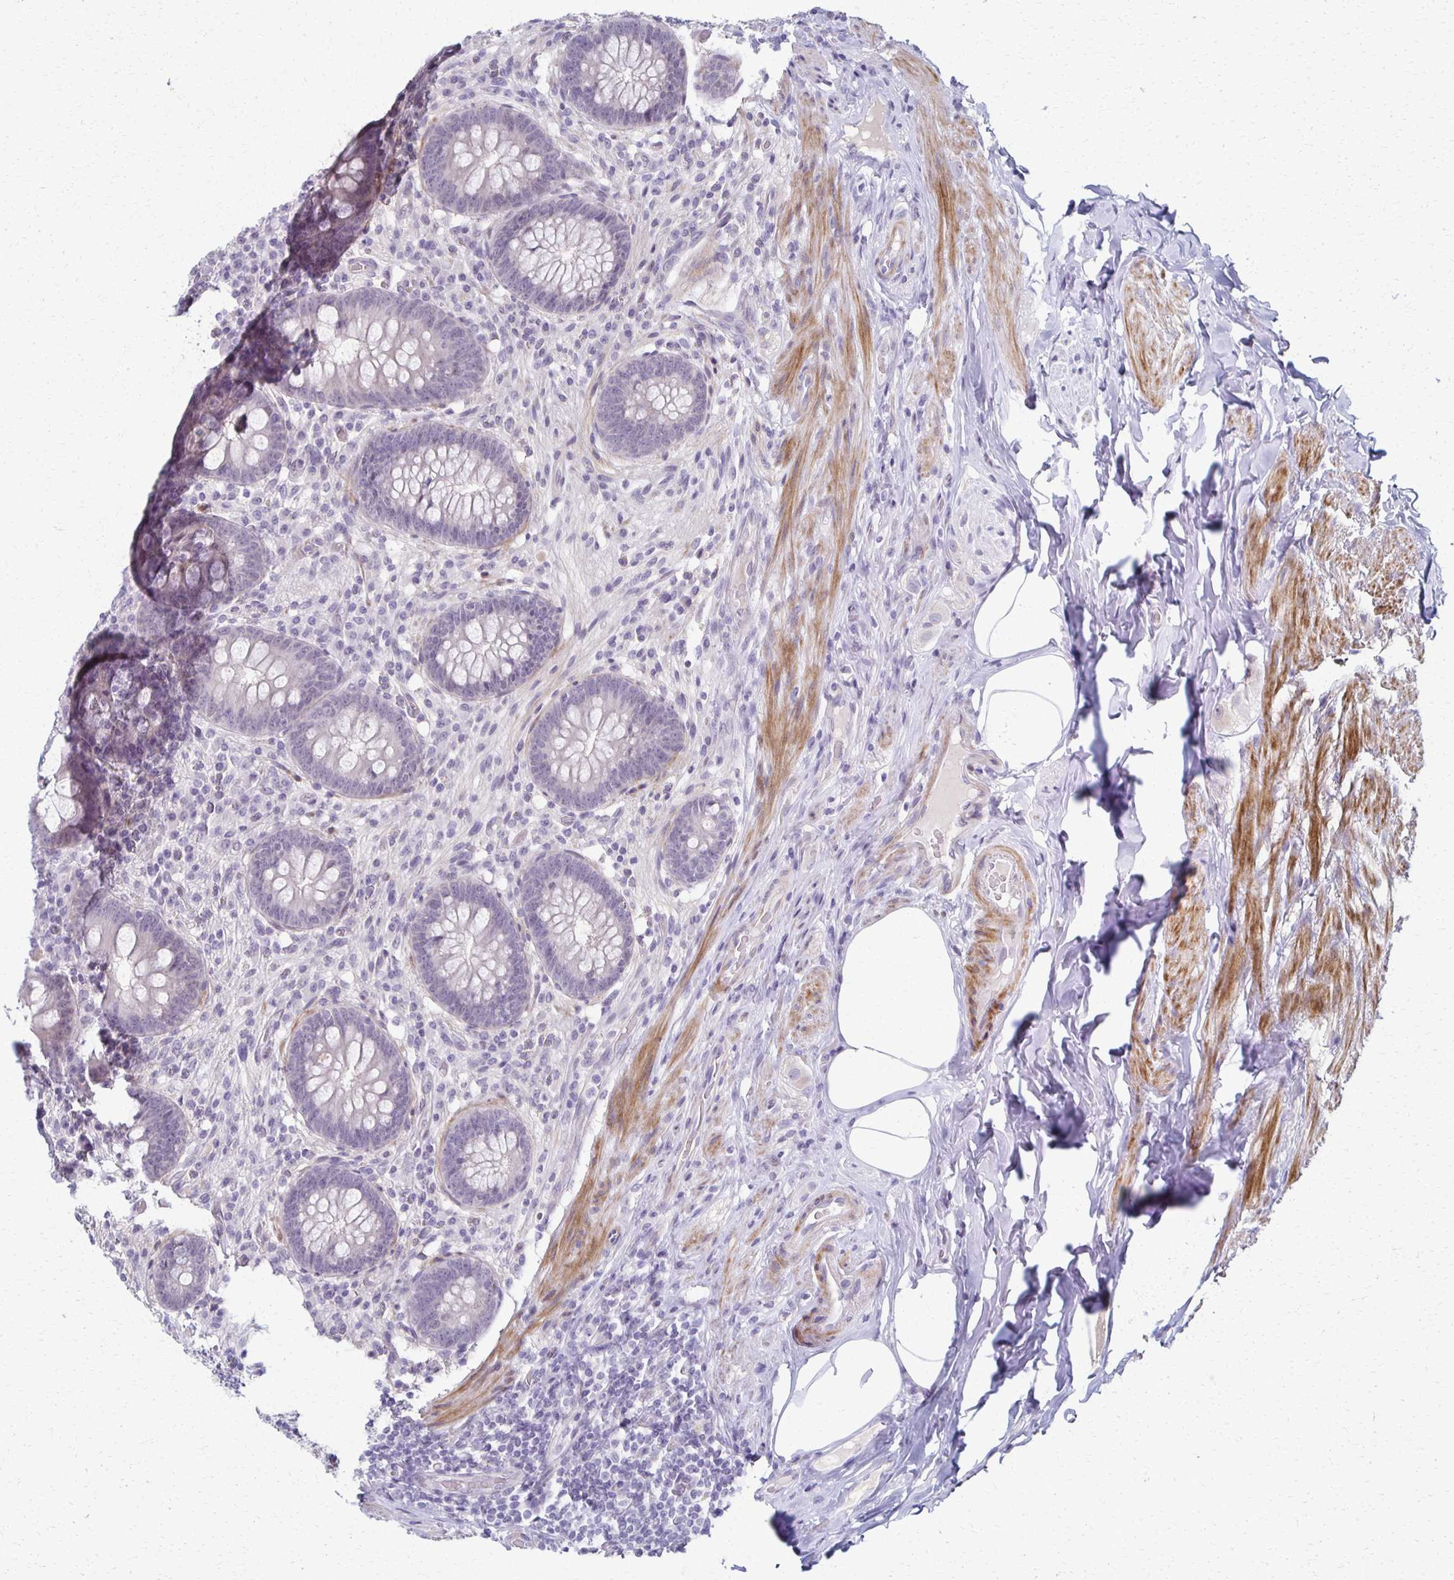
{"staining": {"intensity": "negative", "quantity": "none", "location": "none"}, "tissue": "appendix", "cell_type": "Glandular cells", "image_type": "normal", "snomed": [{"axis": "morphology", "description": "Normal tissue, NOS"}, {"axis": "topography", "description": "Appendix"}], "caption": "This is an IHC photomicrograph of normal appendix. There is no positivity in glandular cells.", "gene": "FOXO4", "patient": {"sex": "male", "age": 71}}